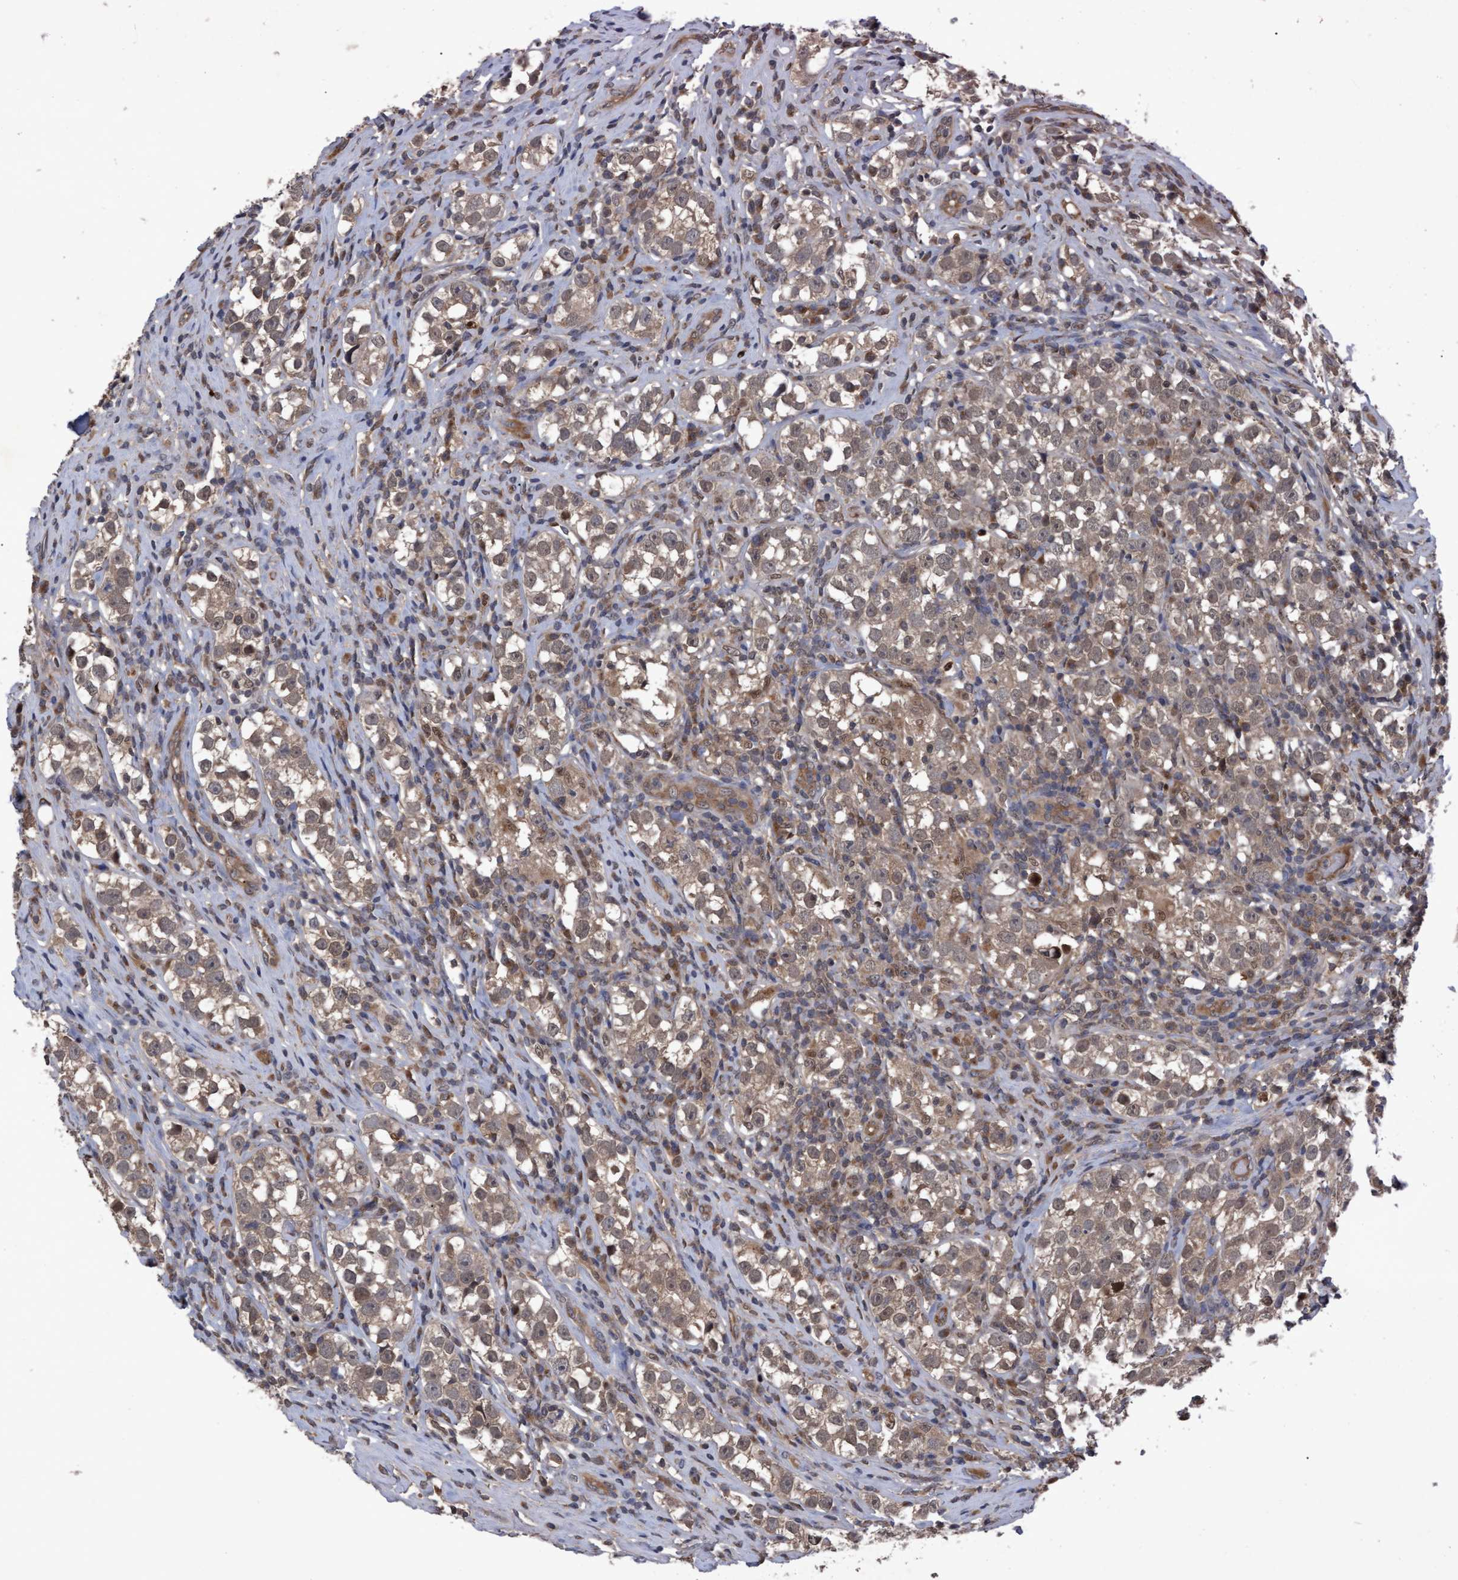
{"staining": {"intensity": "moderate", "quantity": ">75%", "location": "cytoplasmic/membranous,nuclear"}, "tissue": "testis cancer", "cell_type": "Tumor cells", "image_type": "cancer", "snomed": [{"axis": "morphology", "description": "Normal tissue, NOS"}, {"axis": "morphology", "description": "Seminoma, NOS"}, {"axis": "topography", "description": "Testis"}], "caption": "A high-resolution histopathology image shows immunohistochemistry (IHC) staining of testis seminoma, which shows moderate cytoplasmic/membranous and nuclear expression in approximately >75% of tumor cells.", "gene": "PSMB6", "patient": {"sex": "male", "age": 43}}